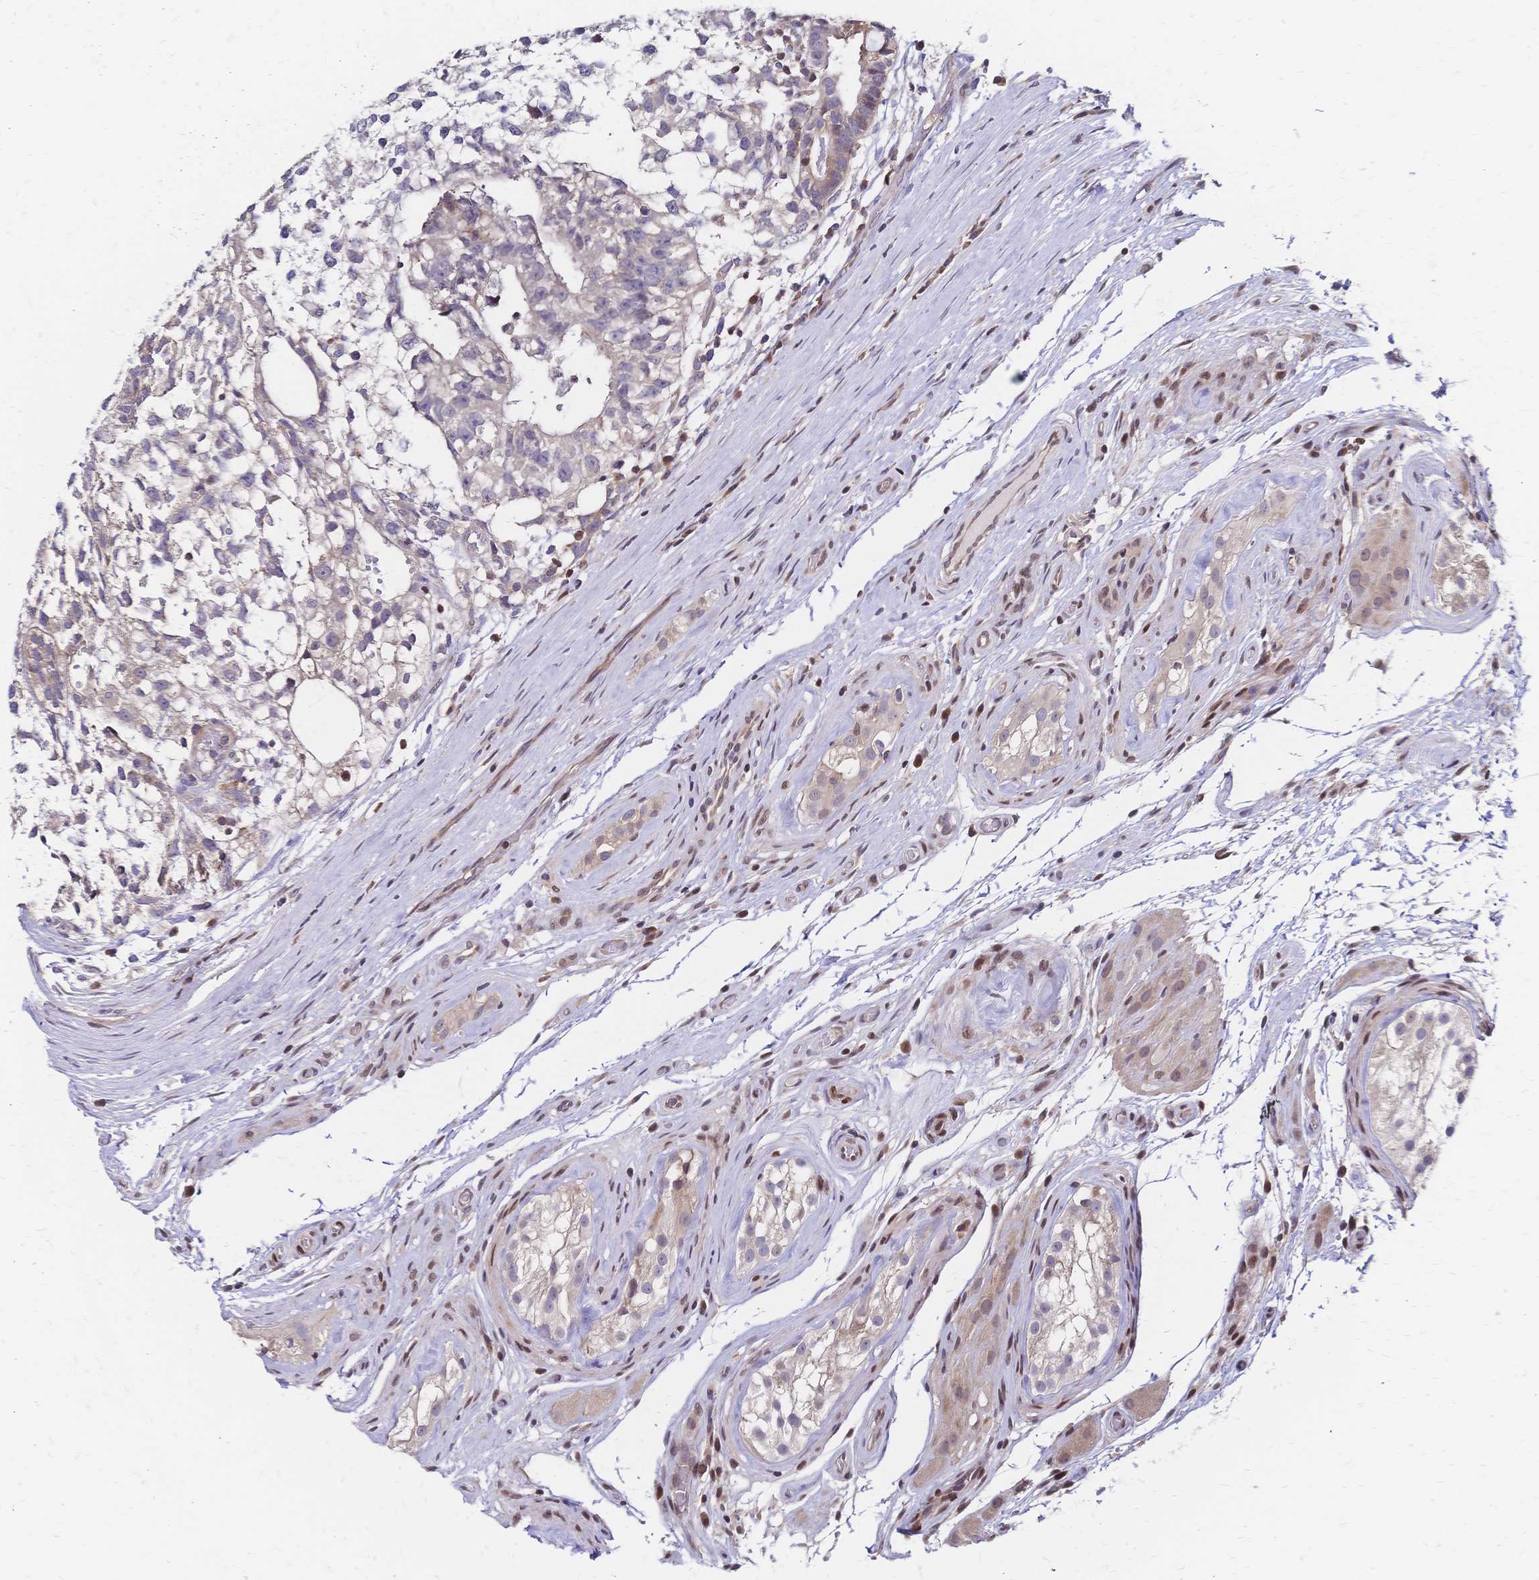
{"staining": {"intensity": "negative", "quantity": "none", "location": "none"}, "tissue": "testis cancer", "cell_type": "Tumor cells", "image_type": "cancer", "snomed": [{"axis": "morphology", "description": "Seminoma, NOS"}, {"axis": "morphology", "description": "Carcinoma, Embryonal, NOS"}, {"axis": "topography", "description": "Testis"}], "caption": "Immunohistochemistry of human embryonal carcinoma (testis) shows no positivity in tumor cells. (Stains: DAB immunohistochemistry (IHC) with hematoxylin counter stain, Microscopy: brightfield microscopy at high magnification).", "gene": "CBX7", "patient": {"sex": "male", "age": 41}}